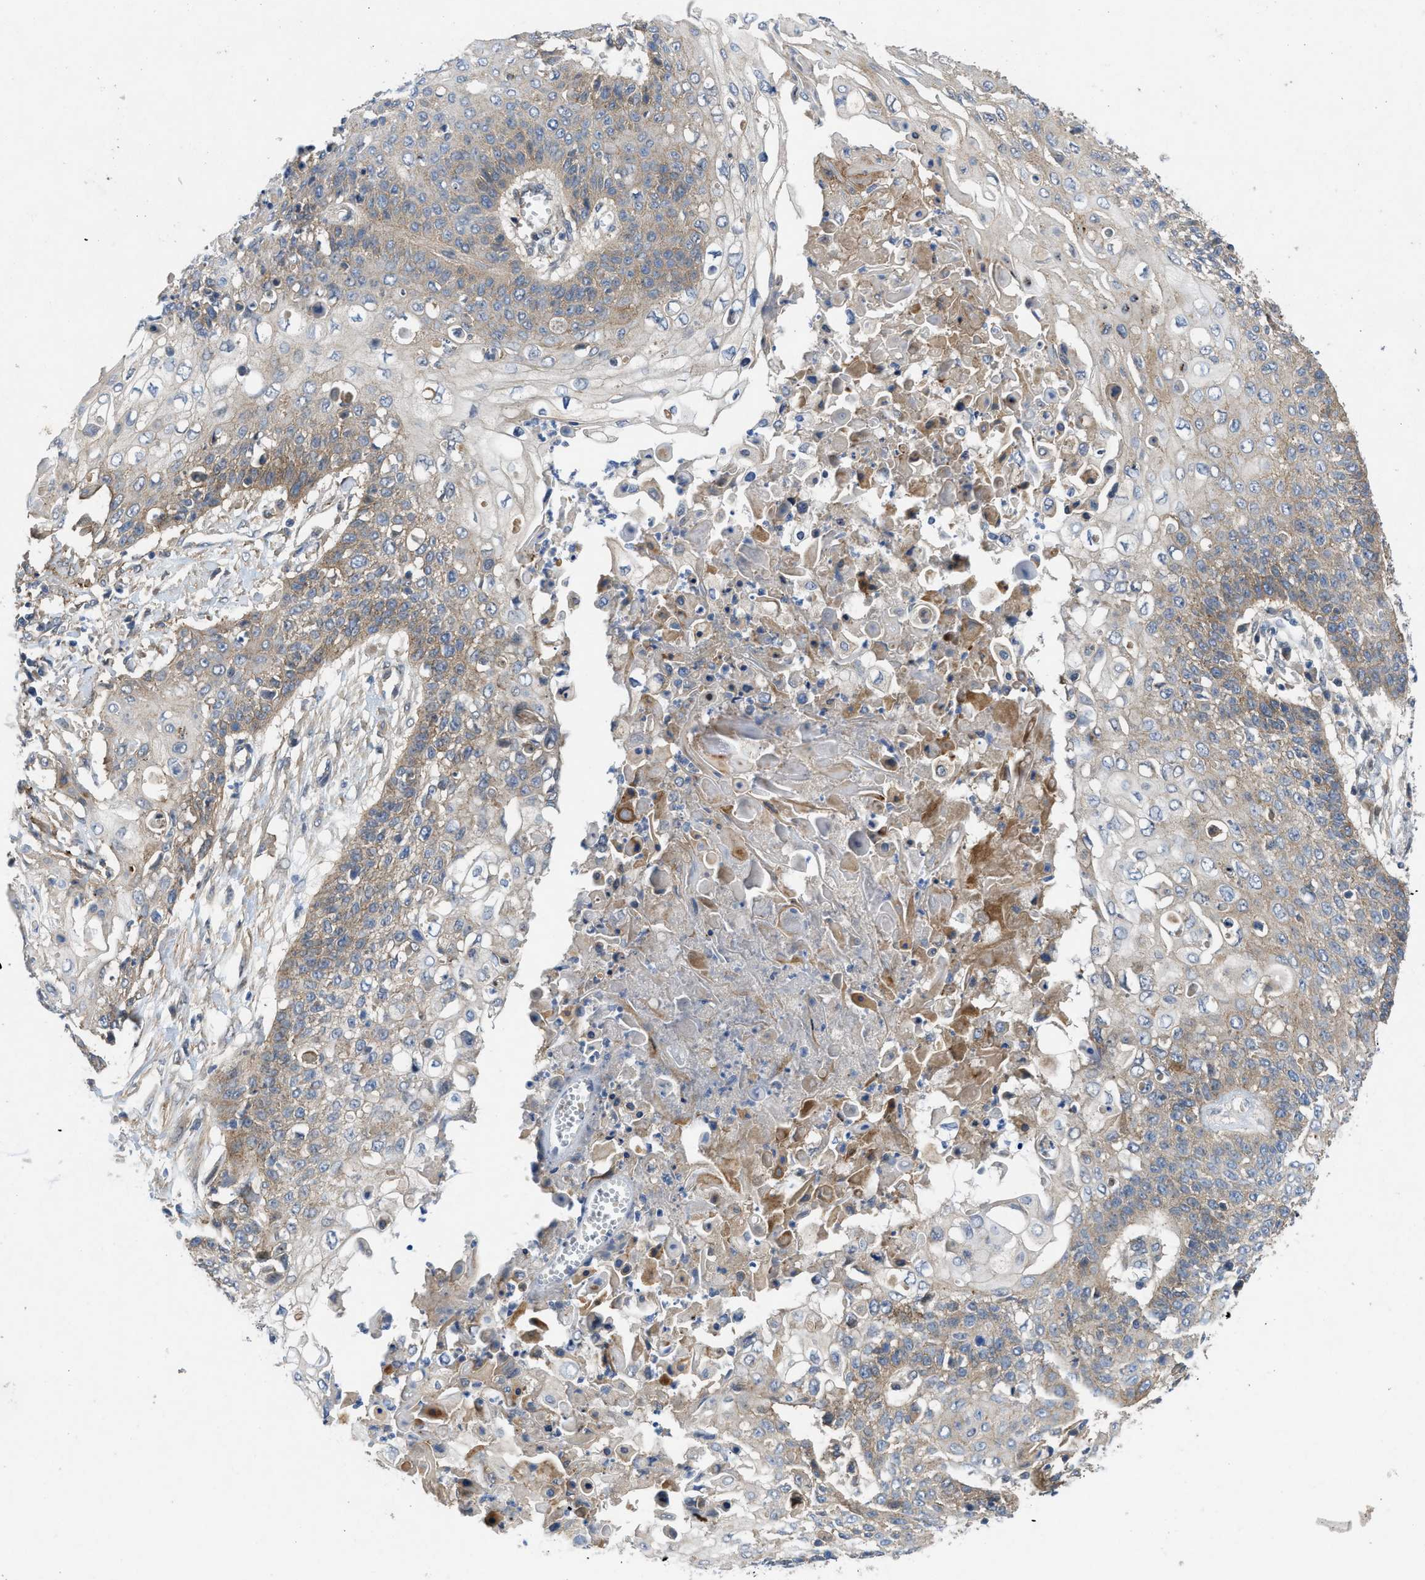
{"staining": {"intensity": "weak", "quantity": "25%-75%", "location": "cytoplasmic/membranous"}, "tissue": "cervical cancer", "cell_type": "Tumor cells", "image_type": "cancer", "snomed": [{"axis": "morphology", "description": "Squamous cell carcinoma, NOS"}, {"axis": "topography", "description": "Cervix"}], "caption": "This histopathology image demonstrates IHC staining of cervical cancer (squamous cell carcinoma), with low weak cytoplasmic/membranous staining in about 25%-75% of tumor cells.", "gene": "PANX1", "patient": {"sex": "female", "age": 39}}